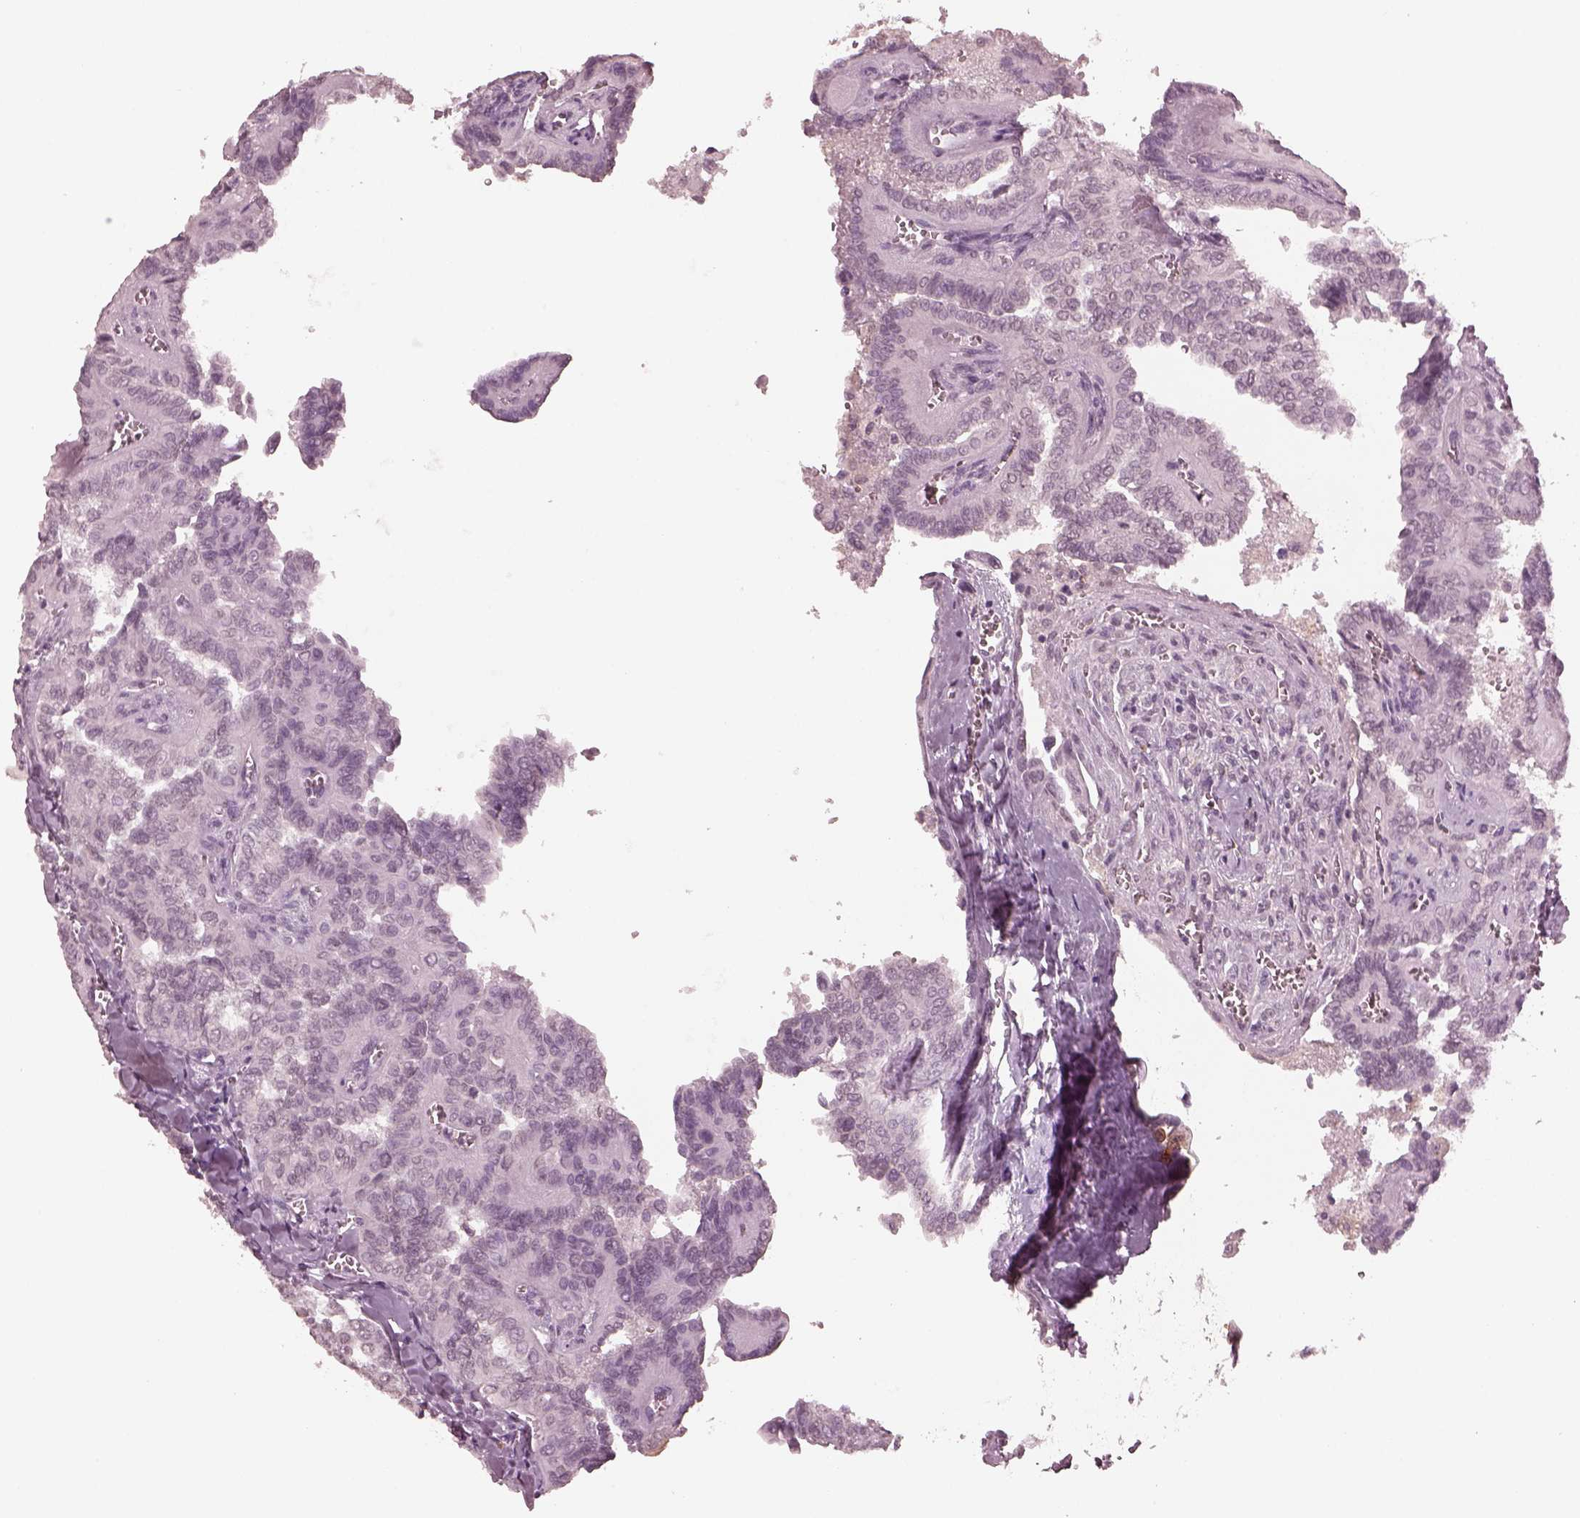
{"staining": {"intensity": "negative", "quantity": "none", "location": "none"}, "tissue": "thyroid cancer", "cell_type": "Tumor cells", "image_type": "cancer", "snomed": [{"axis": "morphology", "description": "Papillary adenocarcinoma, NOS"}, {"axis": "topography", "description": "Thyroid gland"}], "caption": "IHC photomicrograph of neoplastic tissue: papillary adenocarcinoma (thyroid) stained with DAB exhibits no significant protein positivity in tumor cells.", "gene": "KRT79", "patient": {"sex": "female", "age": 41}}